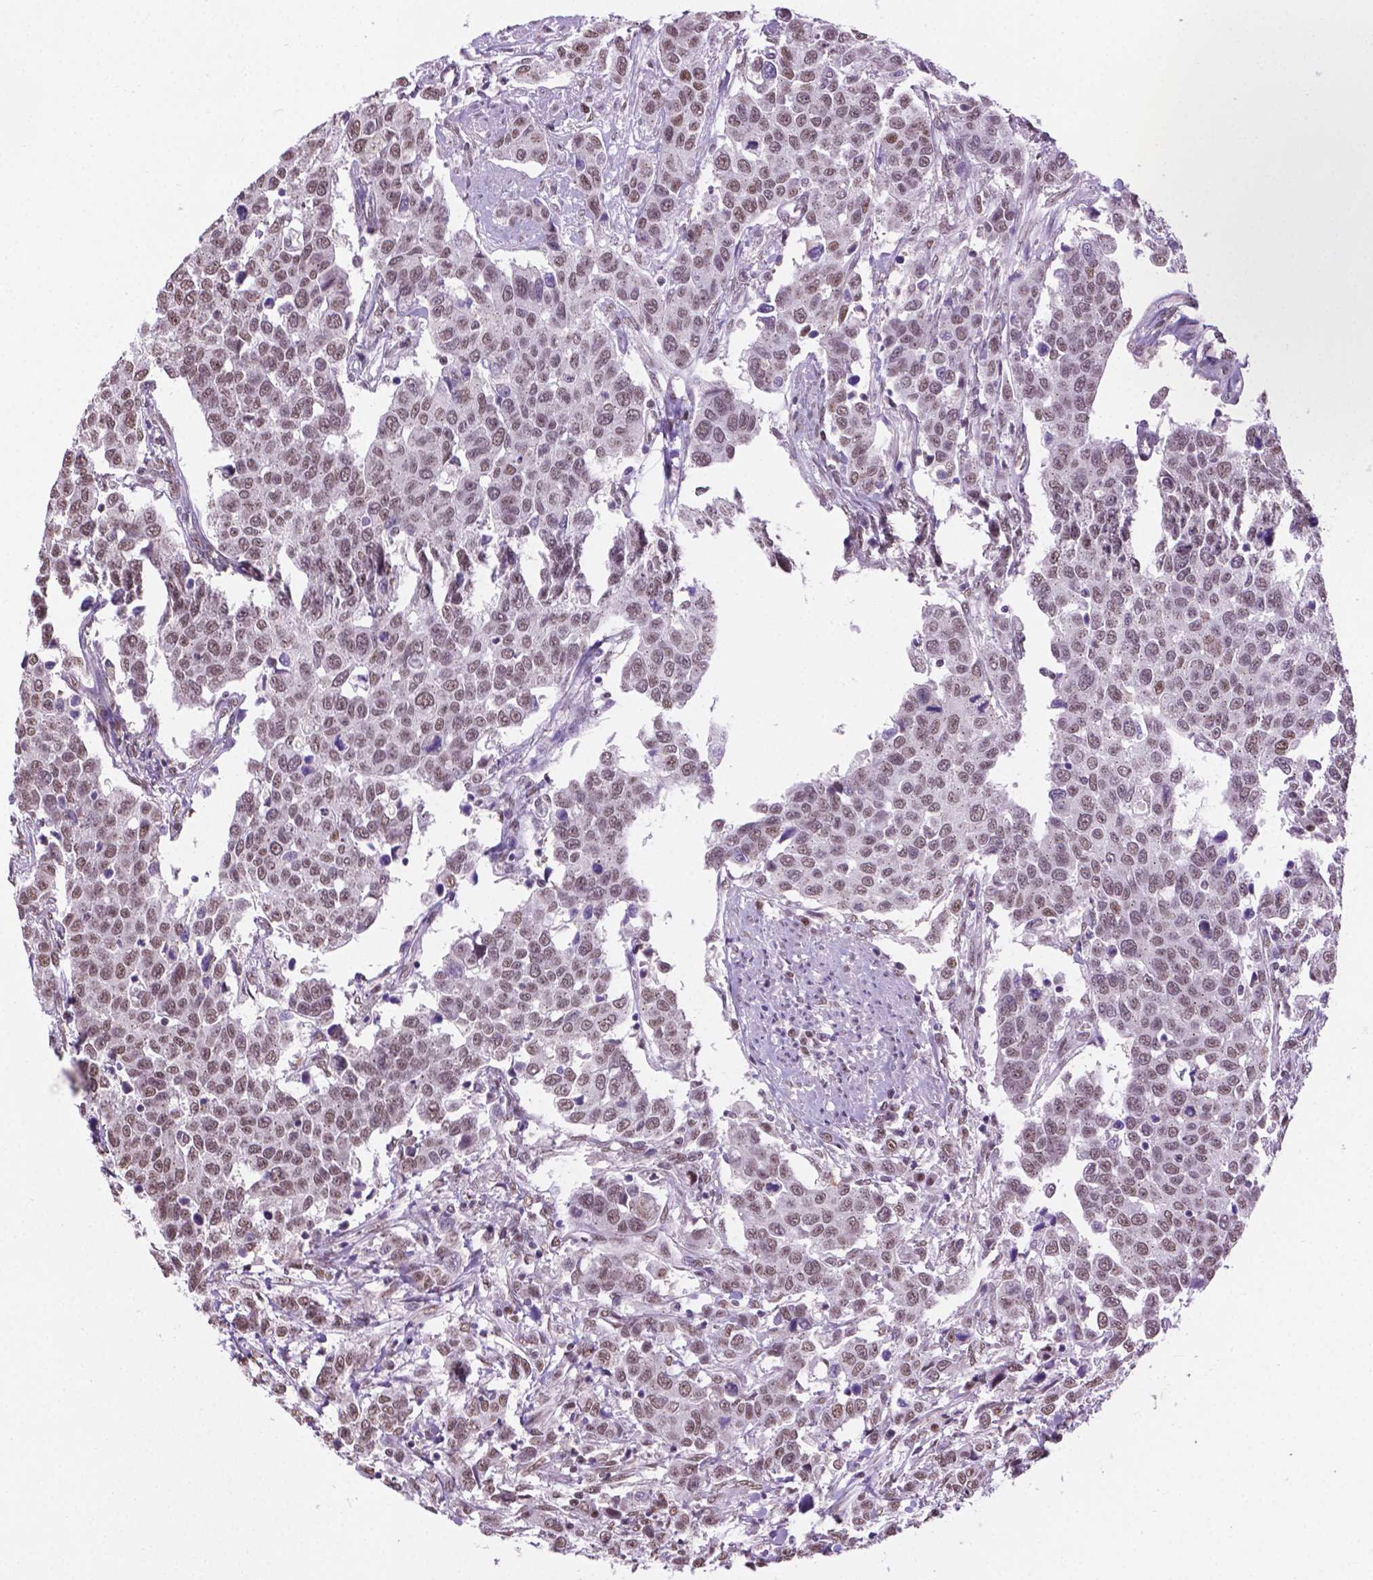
{"staining": {"intensity": "weak", "quantity": ">75%", "location": "nuclear"}, "tissue": "urothelial cancer", "cell_type": "Tumor cells", "image_type": "cancer", "snomed": [{"axis": "morphology", "description": "Urothelial carcinoma, High grade"}, {"axis": "topography", "description": "Urinary bladder"}], "caption": "There is low levels of weak nuclear staining in tumor cells of urothelial carcinoma (high-grade), as demonstrated by immunohistochemical staining (brown color).", "gene": "ABI2", "patient": {"sex": "female", "age": 58}}